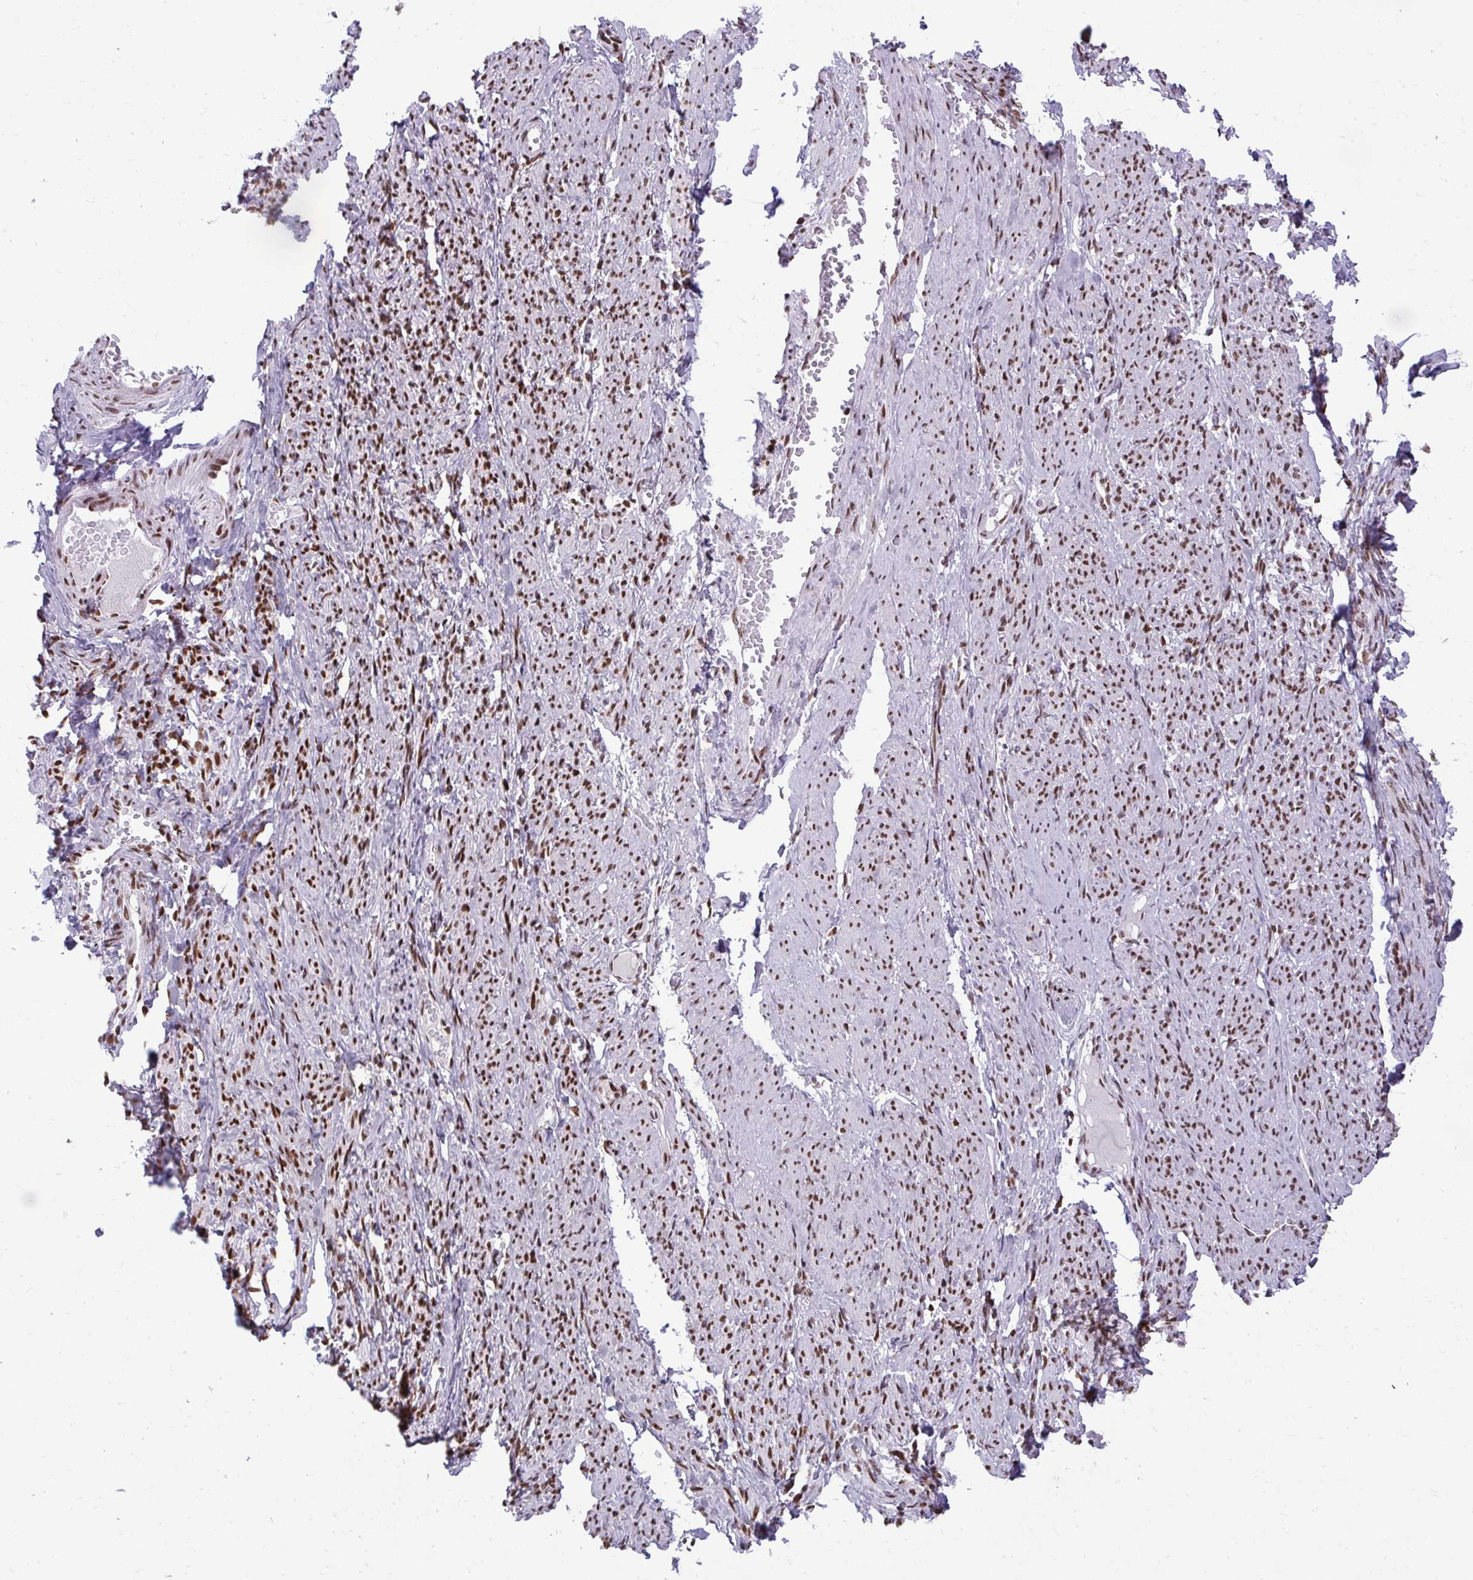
{"staining": {"intensity": "moderate", "quantity": ">75%", "location": "nuclear"}, "tissue": "smooth muscle", "cell_type": "Smooth muscle cells", "image_type": "normal", "snomed": [{"axis": "morphology", "description": "Normal tissue, NOS"}, {"axis": "topography", "description": "Smooth muscle"}], "caption": "IHC of benign smooth muscle exhibits medium levels of moderate nuclear expression in about >75% of smooth muscle cells.", "gene": "CDYL", "patient": {"sex": "female", "age": 65}}